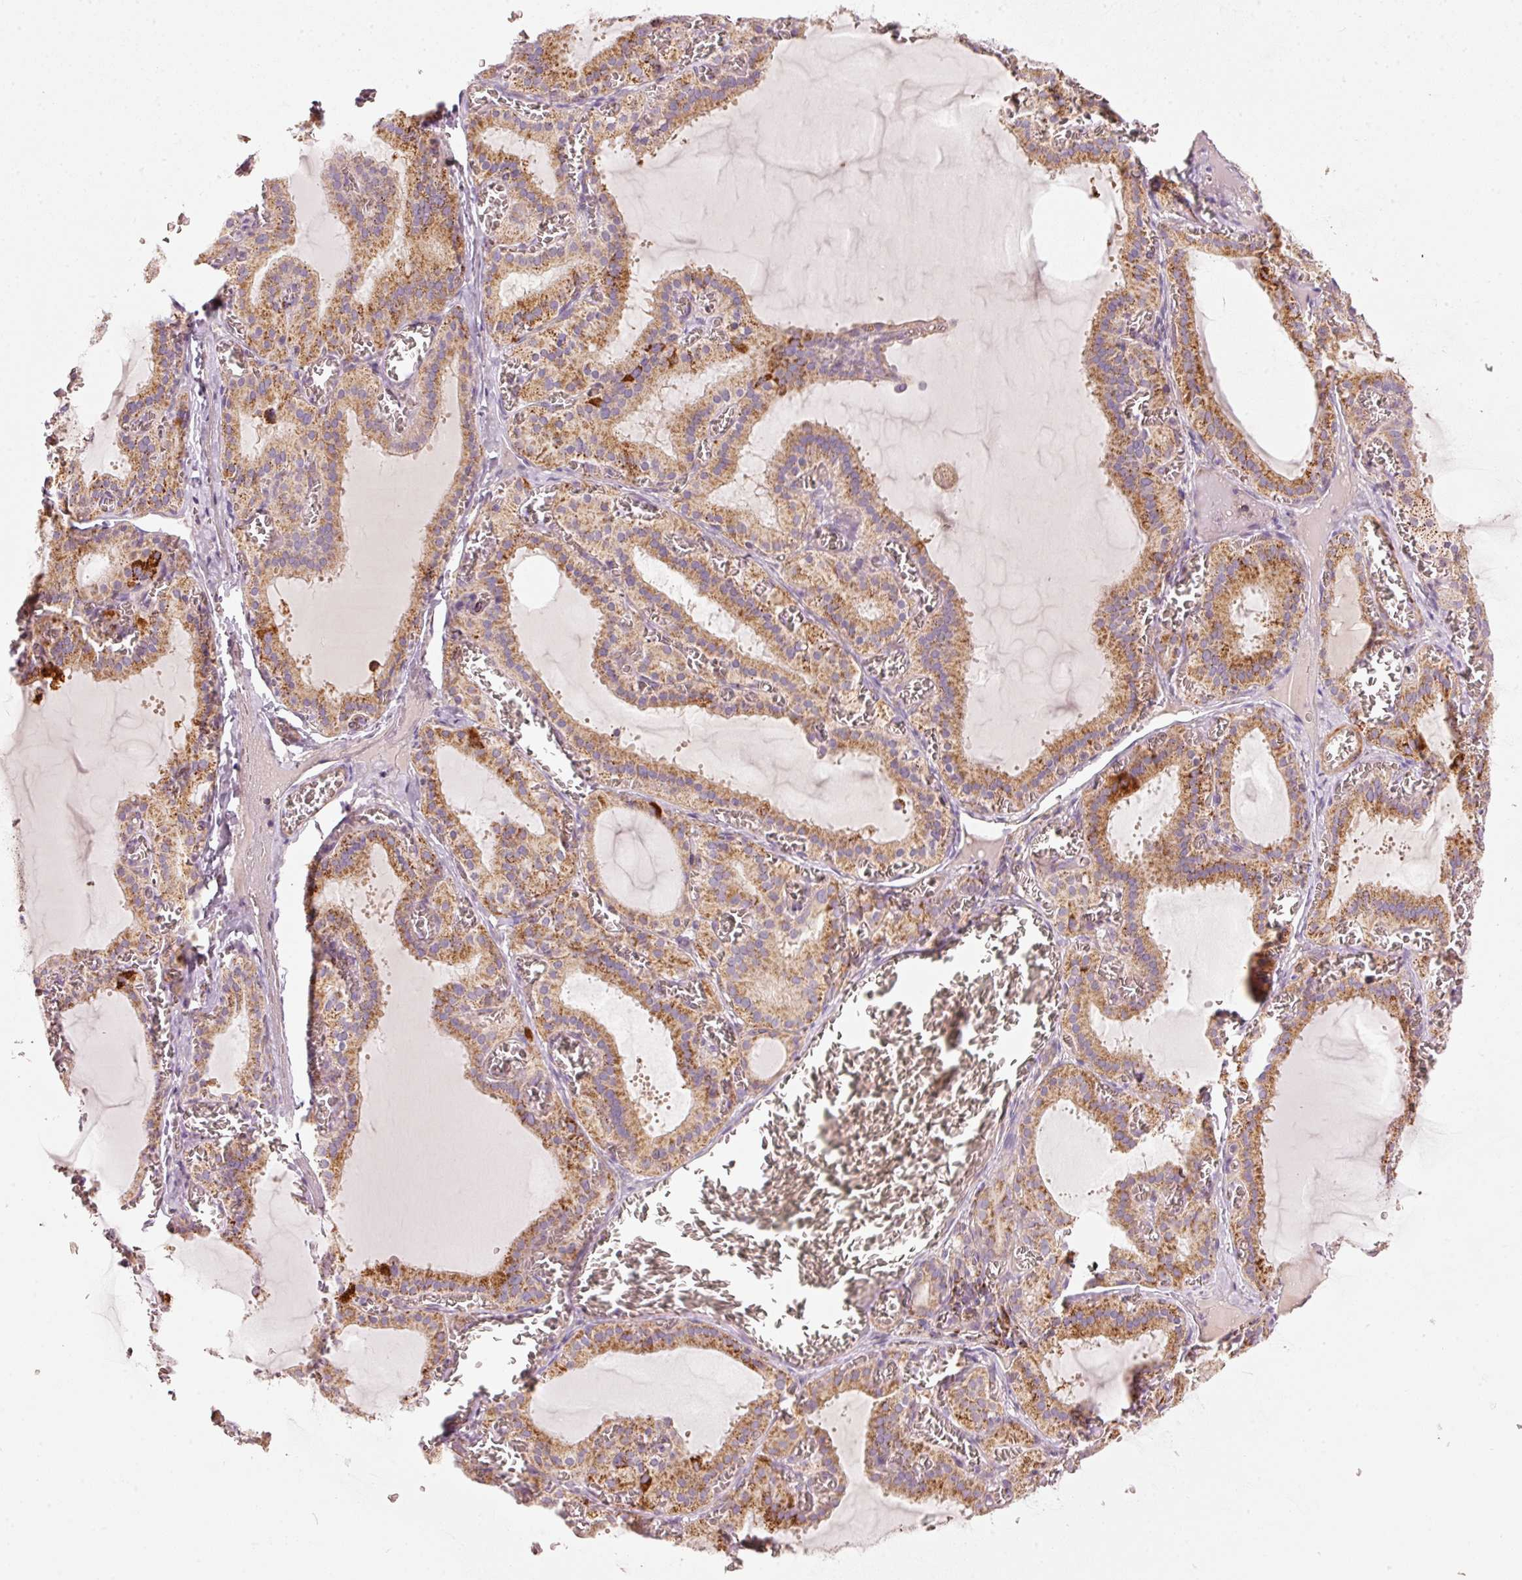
{"staining": {"intensity": "moderate", "quantity": ">75%", "location": "cytoplasmic/membranous"}, "tissue": "thyroid gland", "cell_type": "Glandular cells", "image_type": "normal", "snomed": [{"axis": "morphology", "description": "Normal tissue, NOS"}, {"axis": "topography", "description": "Thyroid gland"}], "caption": "Protein expression analysis of benign thyroid gland exhibits moderate cytoplasmic/membranous positivity in about >75% of glandular cells. (Stains: DAB (3,3'-diaminobenzidine) in brown, nuclei in blue, Microscopy: brightfield microscopy at high magnification).", "gene": "C17orf98", "patient": {"sex": "female", "age": 30}}